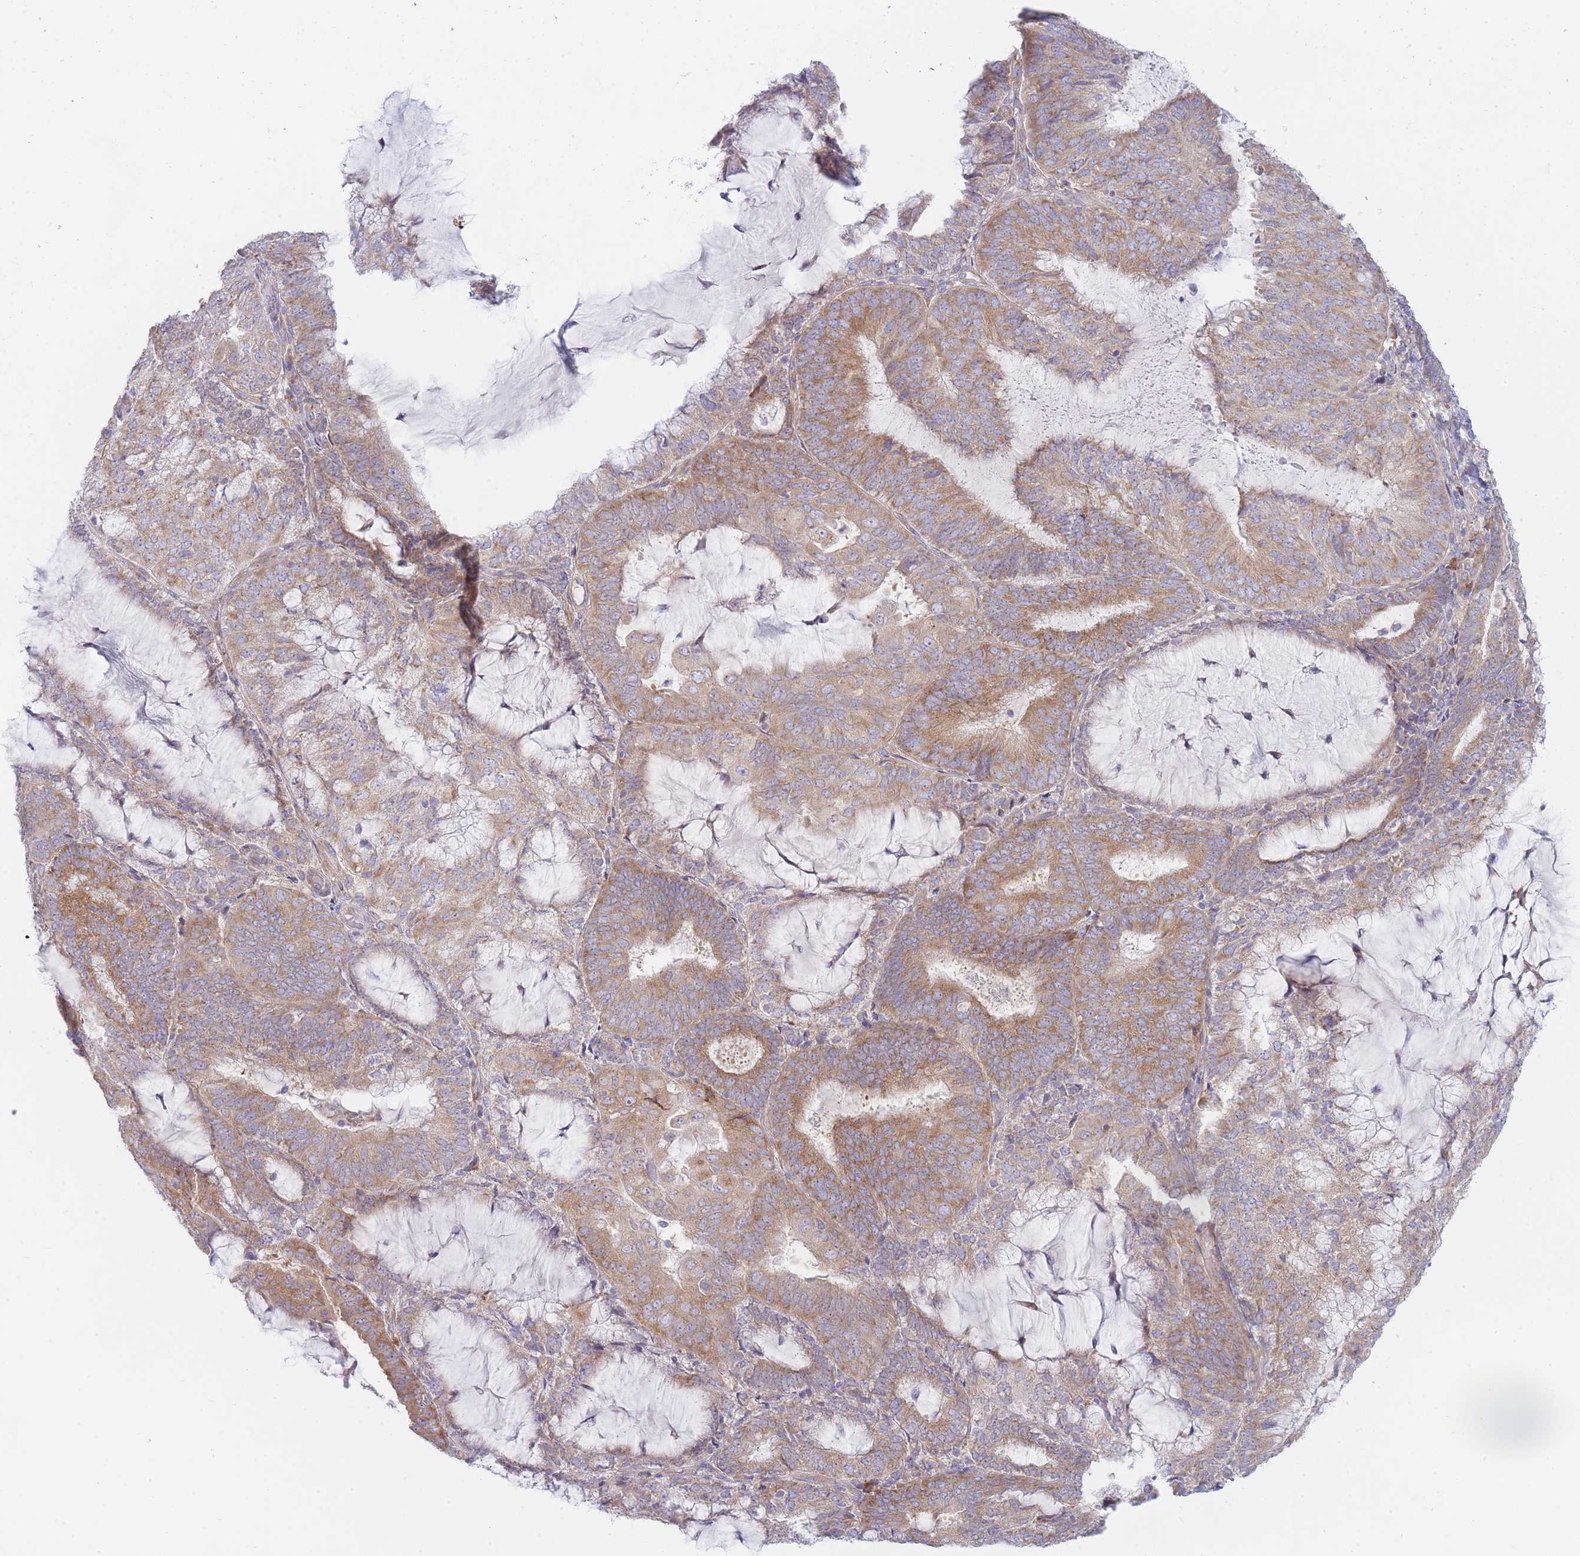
{"staining": {"intensity": "moderate", "quantity": ">75%", "location": "cytoplasmic/membranous"}, "tissue": "endometrial cancer", "cell_type": "Tumor cells", "image_type": "cancer", "snomed": [{"axis": "morphology", "description": "Adenocarcinoma, NOS"}, {"axis": "topography", "description": "Endometrium"}], "caption": "Immunohistochemical staining of adenocarcinoma (endometrial) exhibits medium levels of moderate cytoplasmic/membranous protein staining in about >75% of tumor cells.", "gene": "OR5L2", "patient": {"sex": "female", "age": 81}}